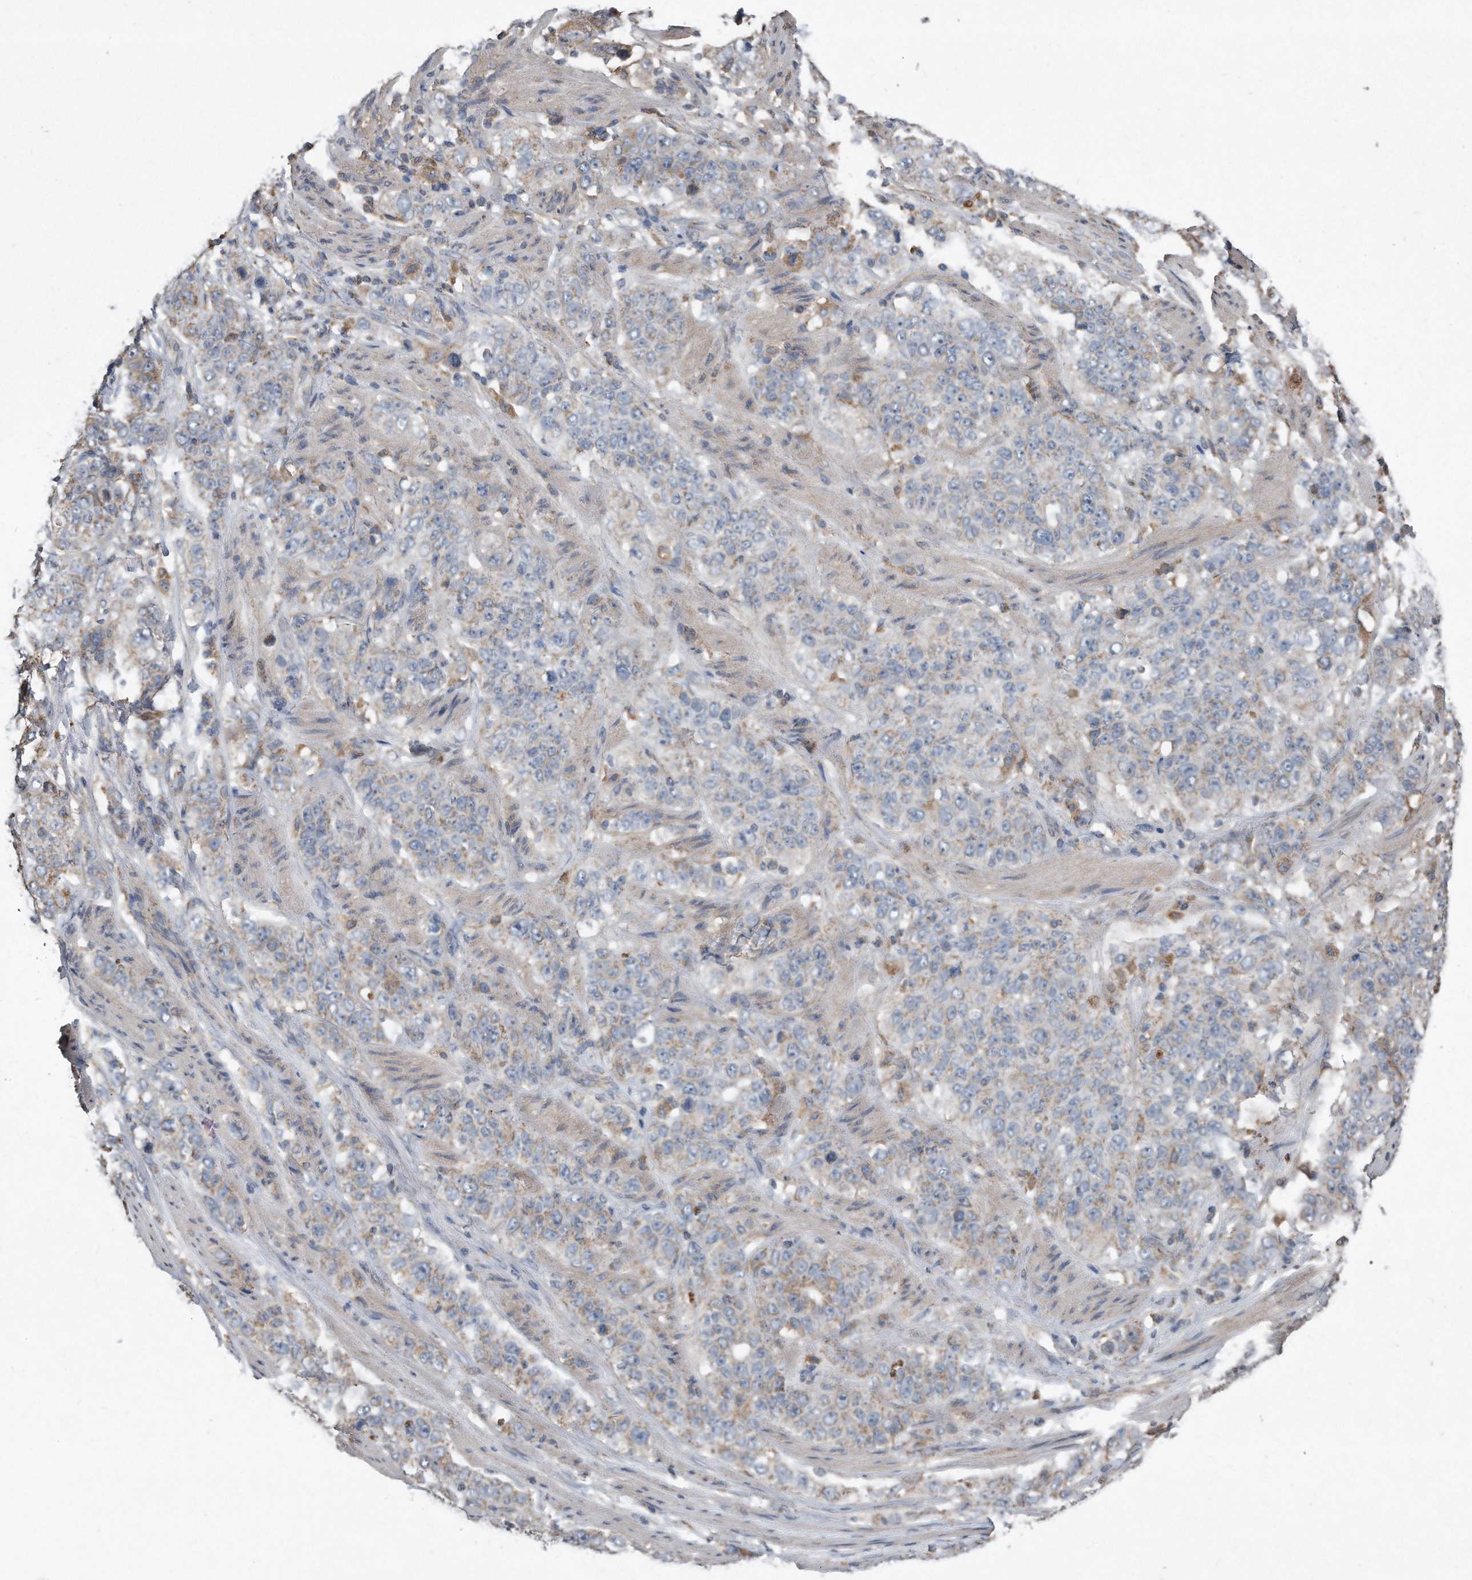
{"staining": {"intensity": "weak", "quantity": "<25%", "location": "cytoplasmic/membranous"}, "tissue": "stomach cancer", "cell_type": "Tumor cells", "image_type": "cancer", "snomed": [{"axis": "morphology", "description": "Adenocarcinoma, NOS"}, {"axis": "topography", "description": "Stomach"}], "caption": "This is a histopathology image of immunohistochemistry staining of stomach cancer (adenocarcinoma), which shows no positivity in tumor cells. (DAB immunohistochemistry visualized using brightfield microscopy, high magnification).", "gene": "SDHA", "patient": {"sex": "male", "age": 48}}